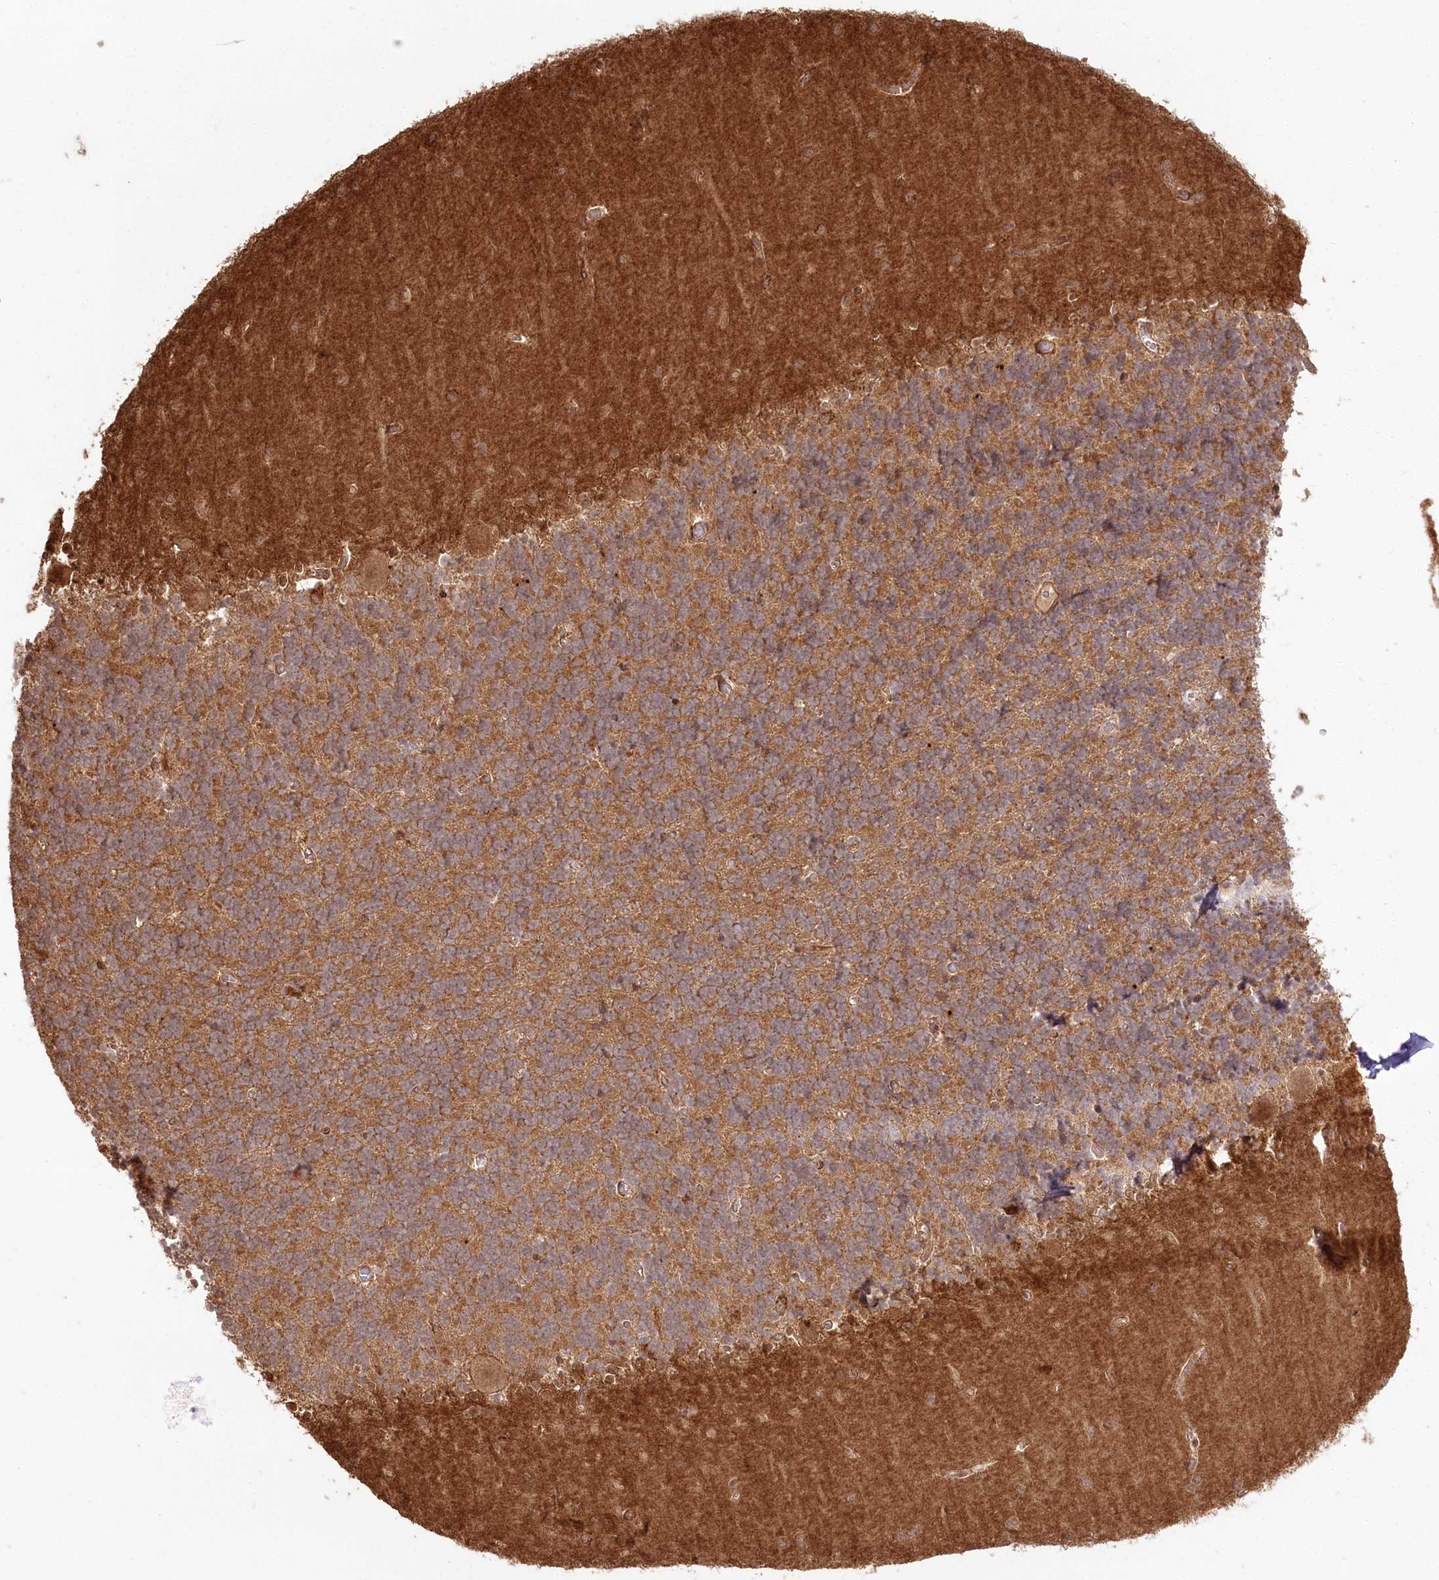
{"staining": {"intensity": "moderate", "quantity": ">75%", "location": "cytoplasmic/membranous"}, "tissue": "cerebellum", "cell_type": "Cells in granular layer", "image_type": "normal", "snomed": [{"axis": "morphology", "description": "Normal tissue, NOS"}, {"axis": "topography", "description": "Cerebellum"}], "caption": "Approximately >75% of cells in granular layer in unremarkable human cerebellum show moderate cytoplasmic/membranous protein expression as visualized by brown immunohistochemical staining.", "gene": "ULK2", "patient": {"sex": "male", "age": 37}}